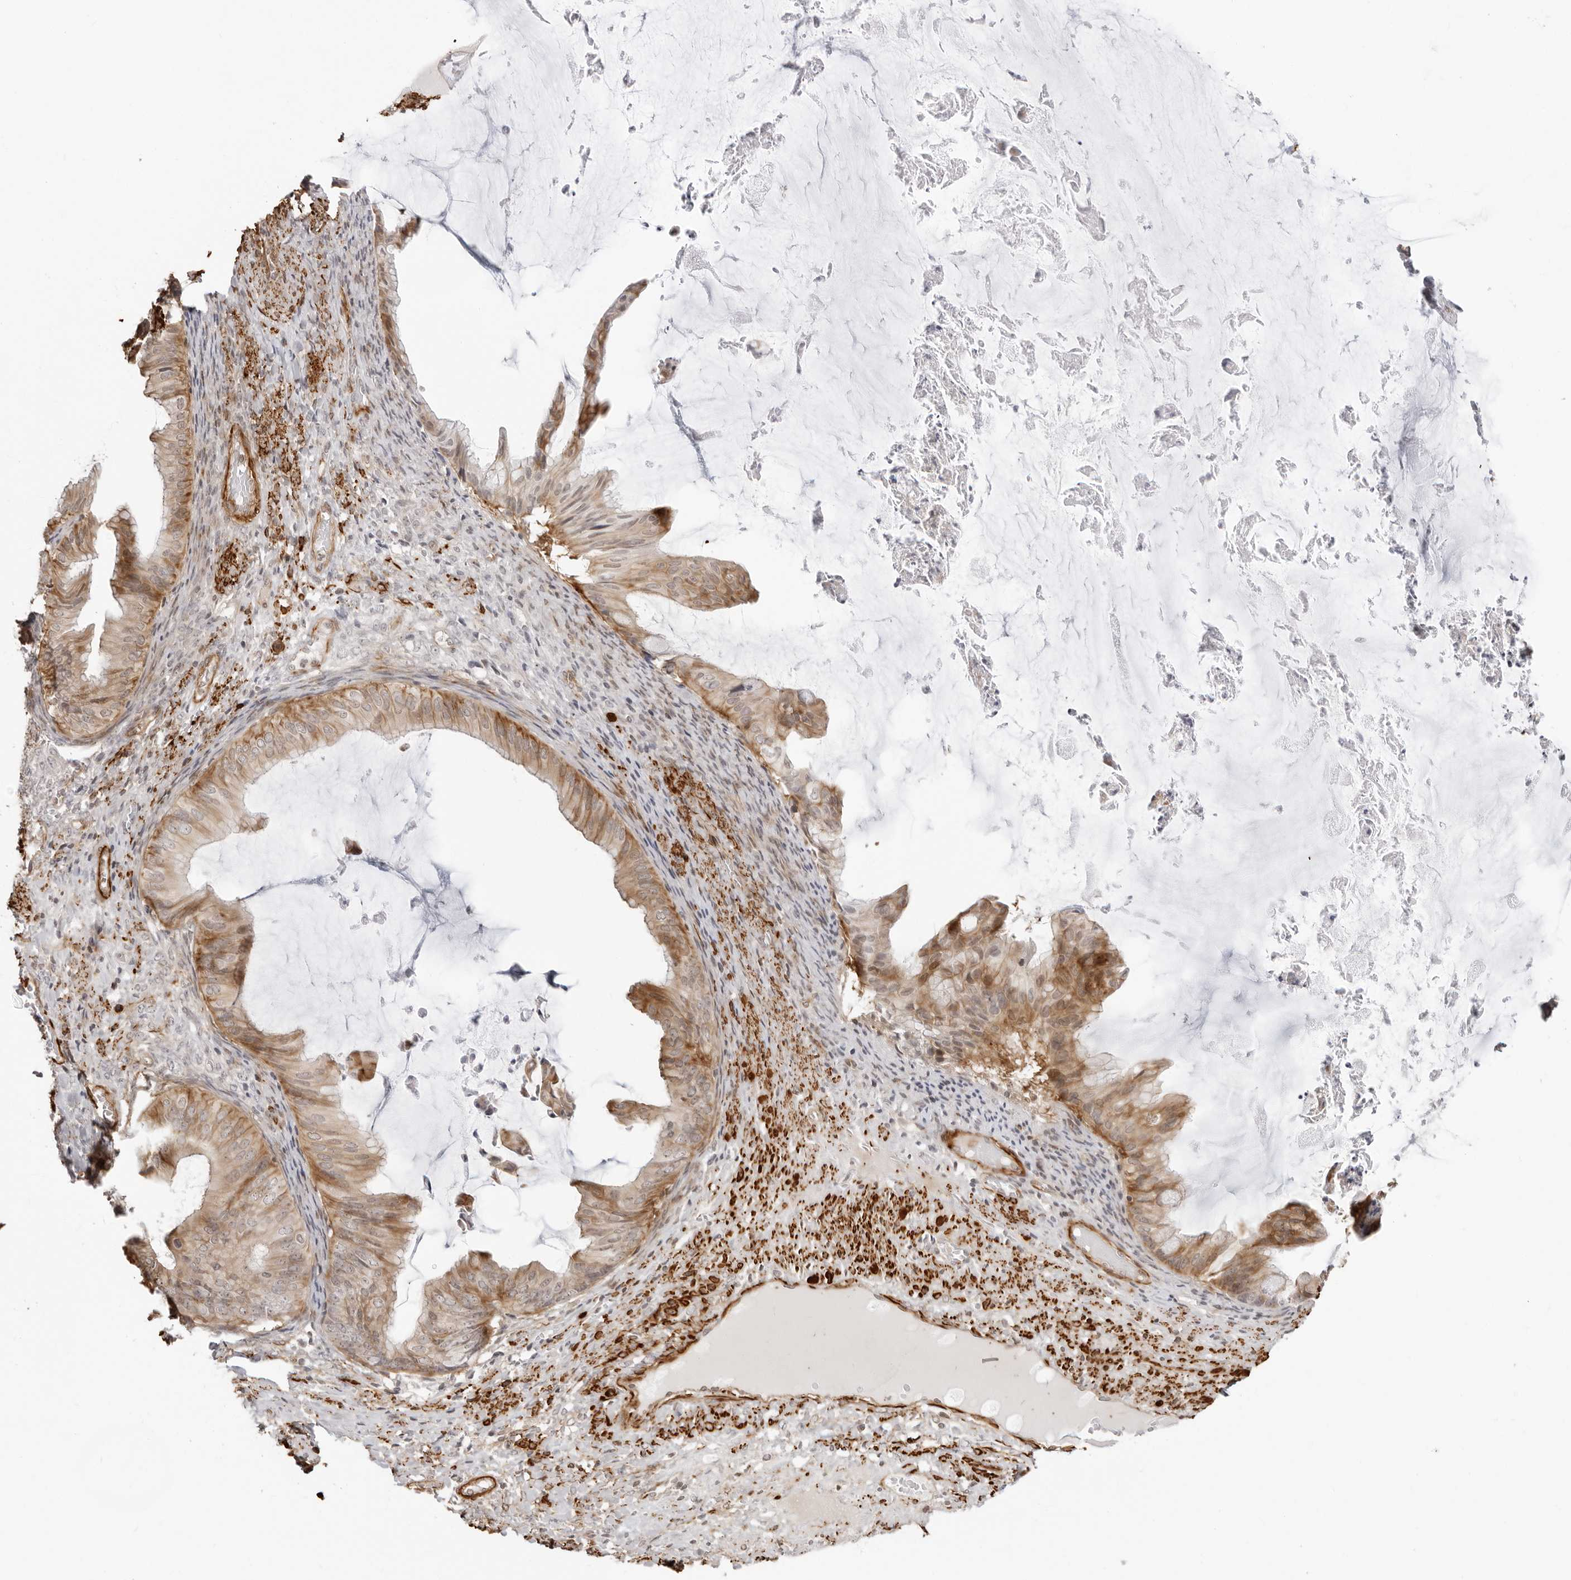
{"staining": {"intensity": "moderate", "quantity": ">75%", "location": "cytoplasmic/membranous"}, "tissue": "ovarian cancer", "cell_type": "Tumor cells", "image_type": "cancer", "snomed": [{"axis": "morphology", "description": "Cystadenocarcinoma, mucinous, NOS"}, {"axis": "topography", "description": "Ovary"}], "caption": "IHC micrograph of neoplastic tissue: mucinous cystadenocarcinoma (ovarian) stained using immunohistochemistry (IHC) demonstrates medium levels of moderate protein expression localized specifically in the cytoplasmic/membranous of tumor cells, appearing as a cytoplasmic/membranous brown color.", "gene": "UNK", "patient": {"sex": "female", "age": 61}}